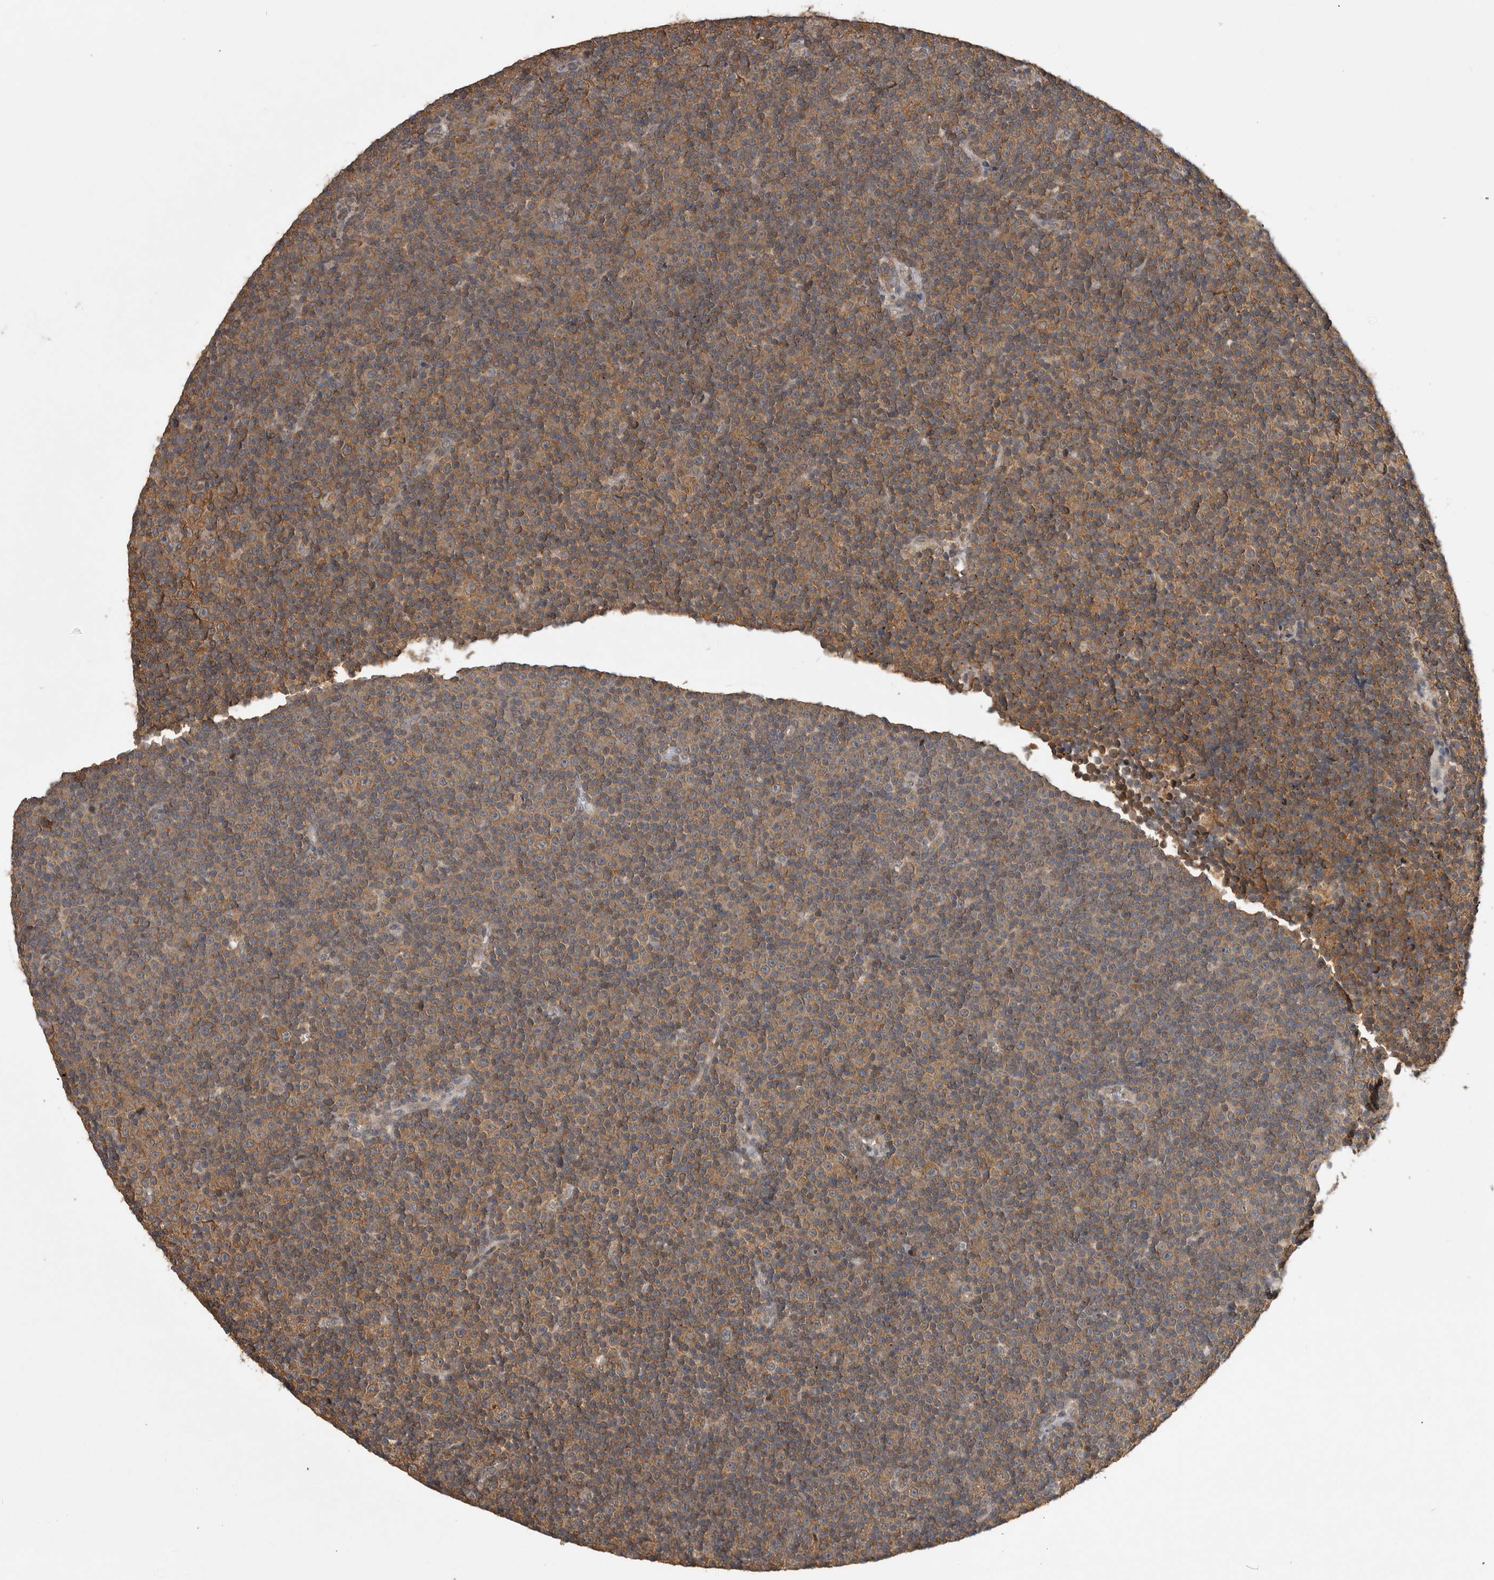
{"staining": {"intensity": "moderate", "quantity": ">75%", "location": "cytoplasmic/membranous"}, "tissue": "lymphoma", "cell_type": "Tumor cells", "image_type": "cancer", "snomed": [{"axis": "morphology", "description": "Malignant lymphoma, non-Hodgkin's type, Low grade"}, {"axis": "topography", "description": "Lymph node"}], "caption": "About >75% of tumor cells in lymphoma exhibit moderate cytoplasmic/membranous protein staining as visualized by brown immunohistochemical staining.", "gene": "ATXN2", "patient": {"sex": "female", "age": 67}}